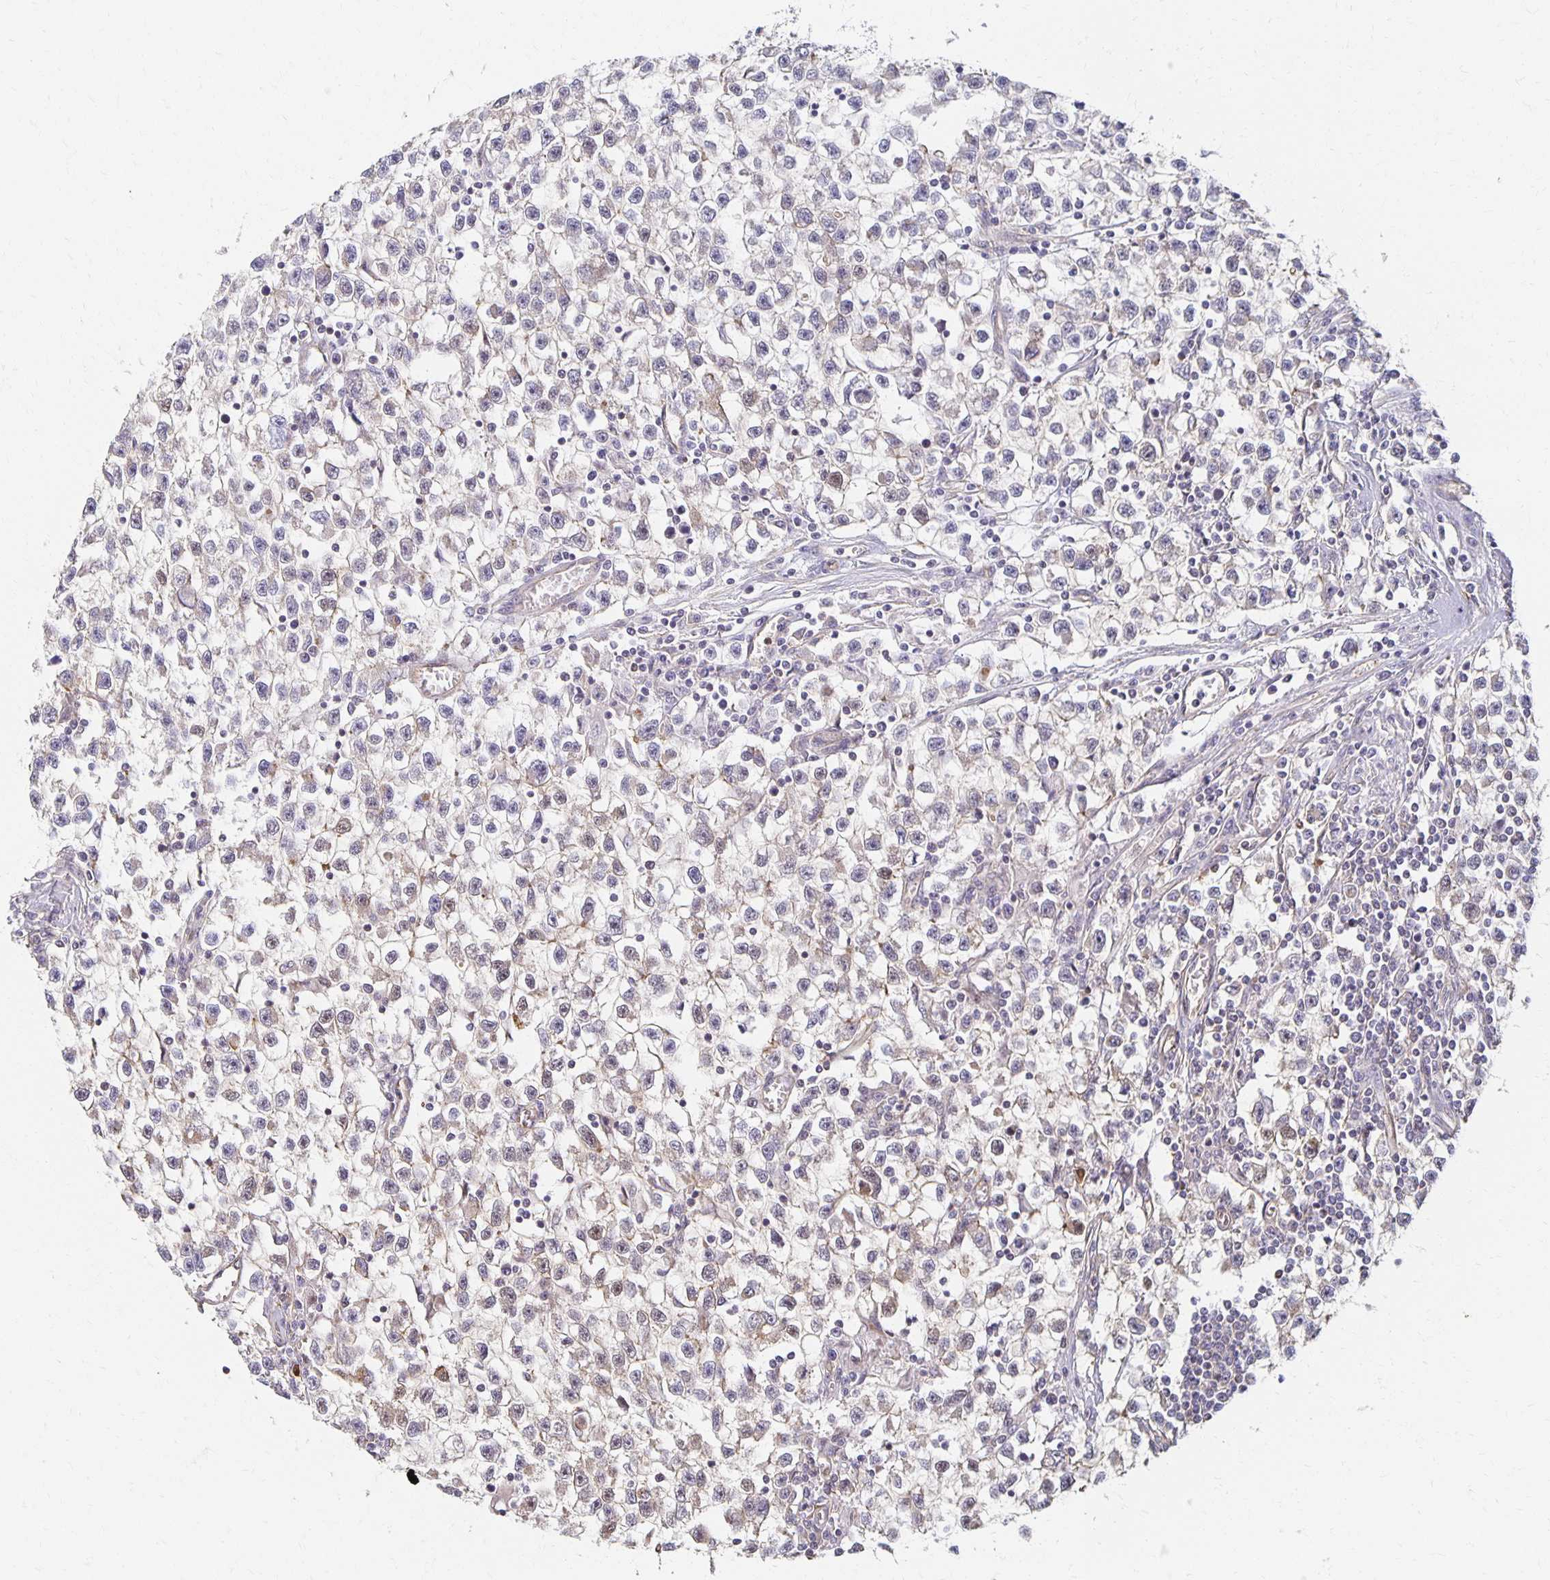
{"staining": {"intensity": "weak", "quantity": "<25%", "location": "cytoplasmic/membranous"}, "tissue": "testis cancer", "cell_type": "Tumor cells", "image_type": "cancer", "snomed": [{"axis": "morphology", "description": "Seminoma, NOS"}, {"axis": "topography", "description": "Testis"}], "caption": "This is an IHC micrograph of testis cancer. There is no staining in tumor cells.", "gene": "SORL1", "patient": {"sex": "male", "age": 31}}